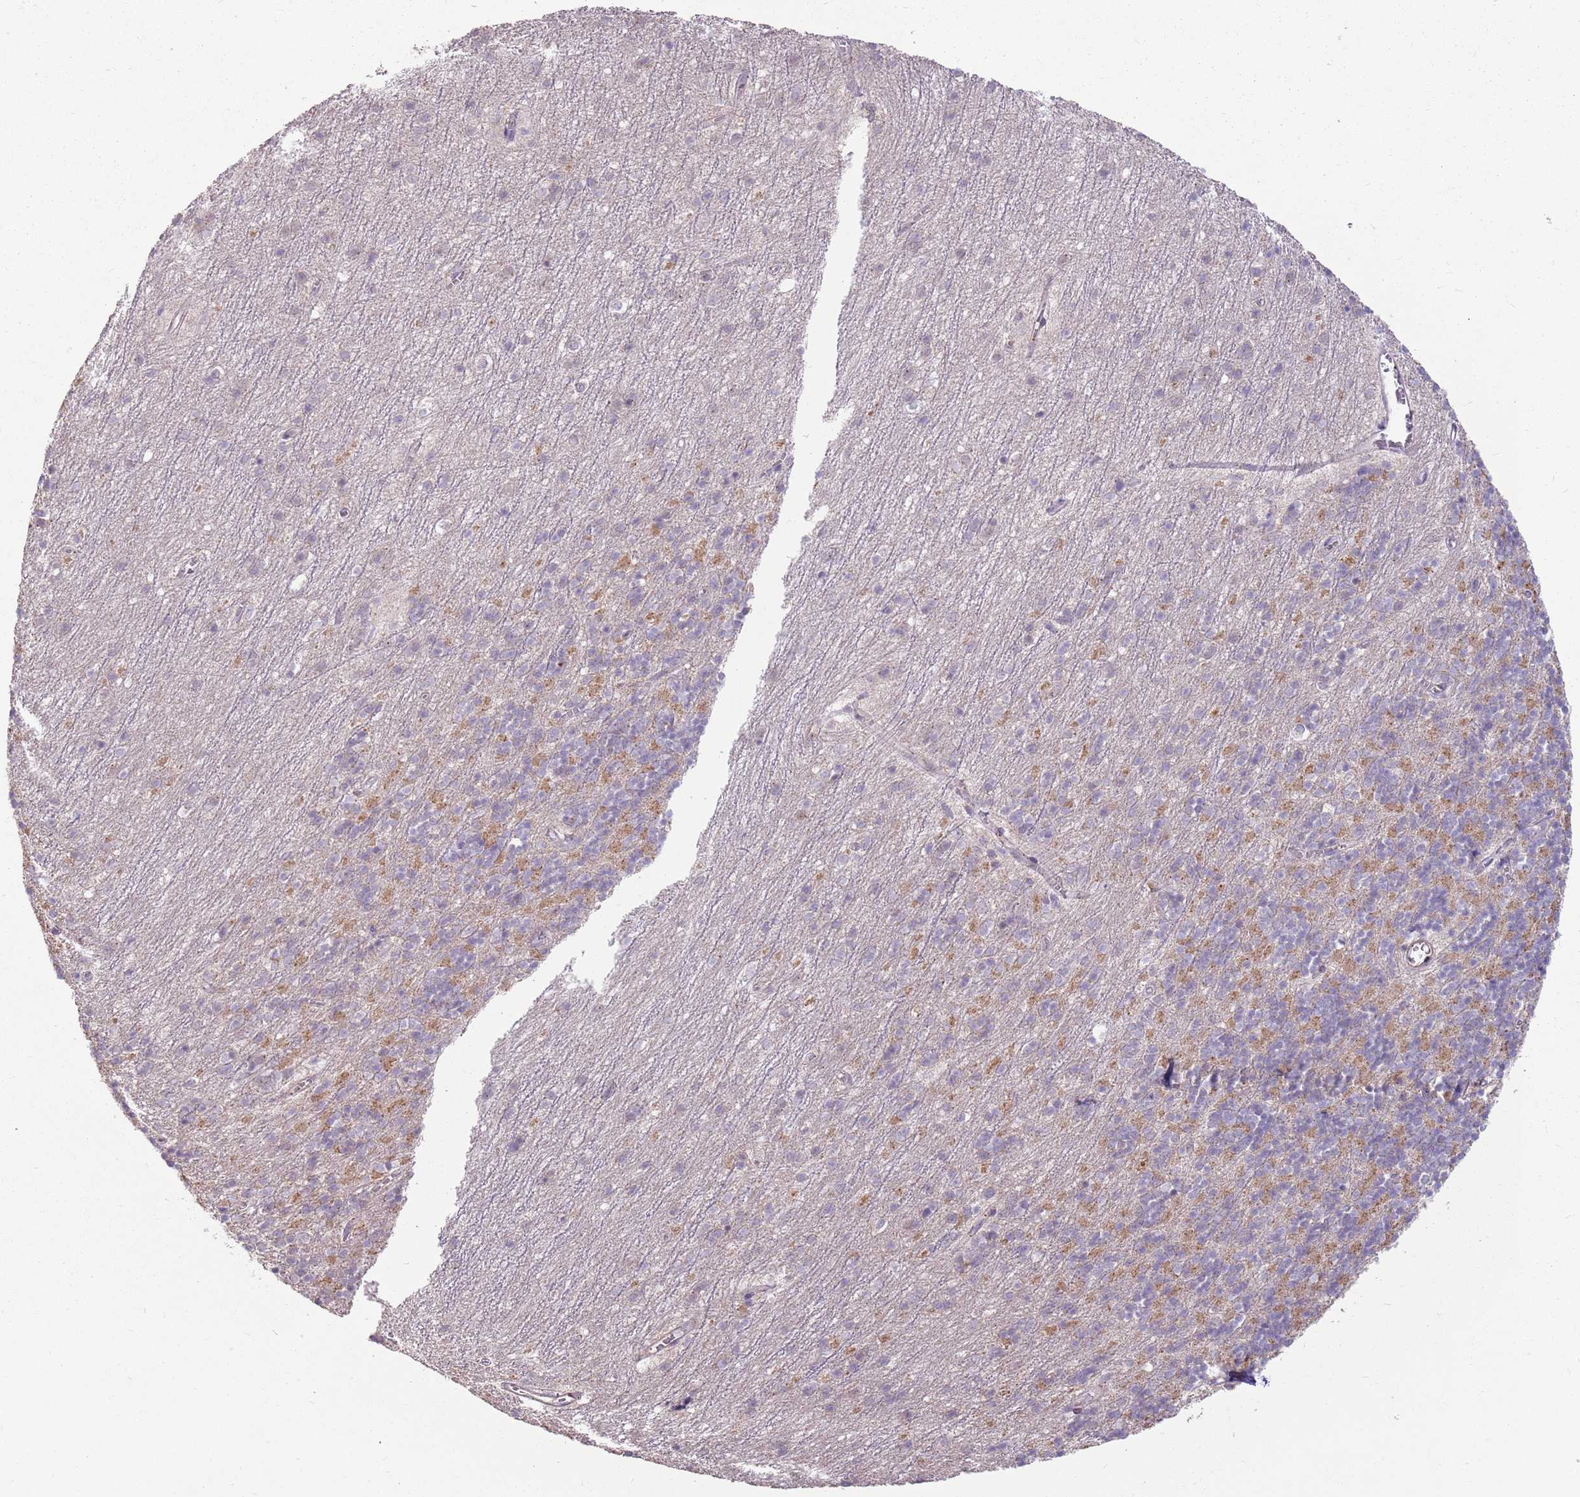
{"staining": {"intensity": "moderate", "quantity": "<25%", "location": "cytoplasmic/membranous"}, "tissue": "cerebellum", "cell_type": "Cells in granular layer", "image_type": "normal", "snomed": [{"axis": "morphology", "description": "Normal tissue, NOS"}, {"axis": "topography", "description": "Cerebellum"}], "caption": "This photomicrograph demonstrates IHC staining of benign cerebellum, with low moderate cytoplasmic/membranous expression in about <25% of cells in granular layer.", "gene": "SPATA31D1", "patient": {"sex": "male", "age": 54}}